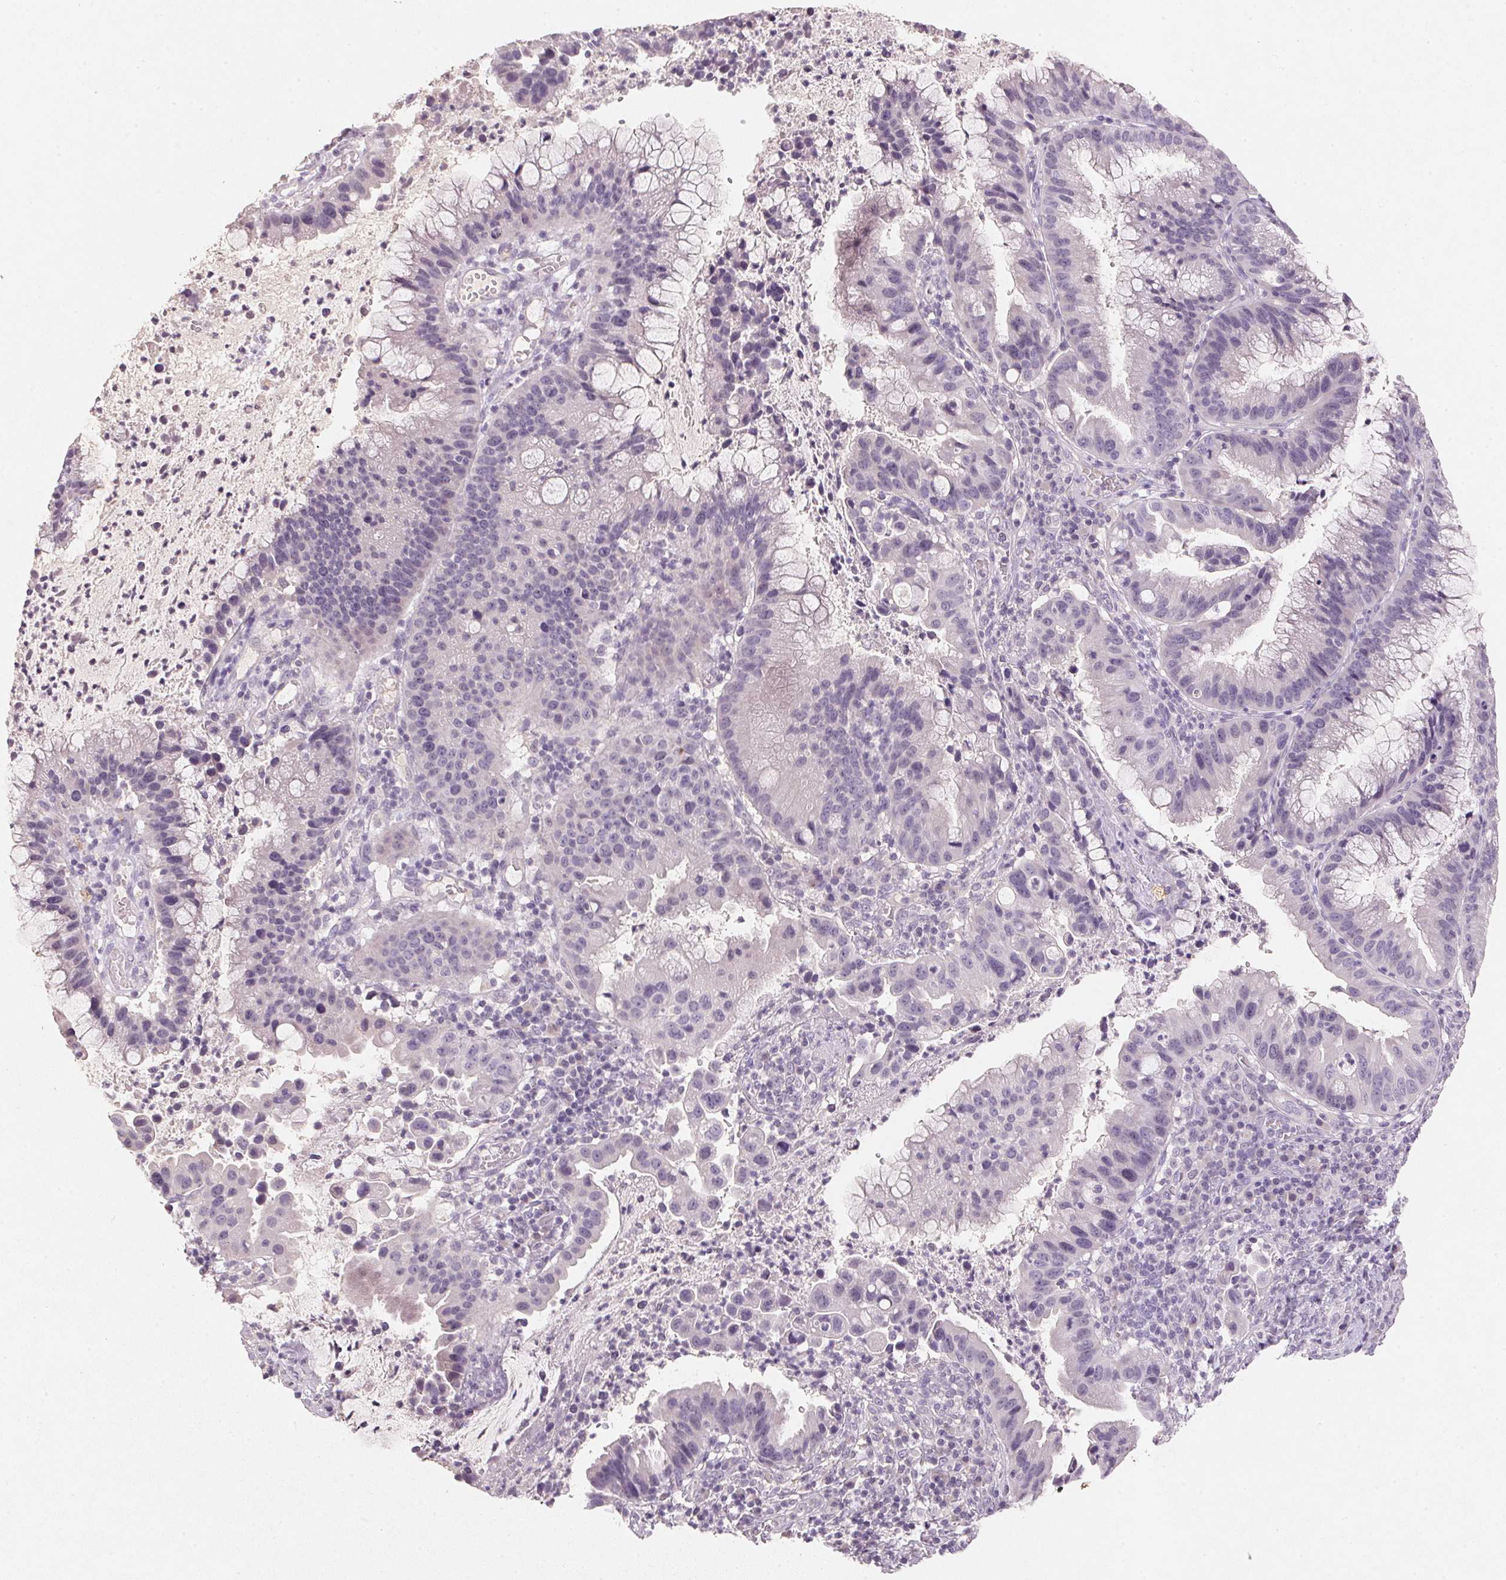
{"staining": {"intensity": "negative", "quantity": "none", "location": "none"}, "tissue": "cervical cancer", "cell_type": "Tumor cells", "image_type": "cancer", "snomed": [{"axis": "morphology", "description": "Adenocarcinoma, NOS"}, {"axis": "topography", "description": "Cervix"}], "caption": "This is a image of IHC staining of cervical cancer (adenocarcinoma), which shows no positivity in tumor cells.", "gene": "CXCL5", "patient": {"sex": "female", "age": 34}}